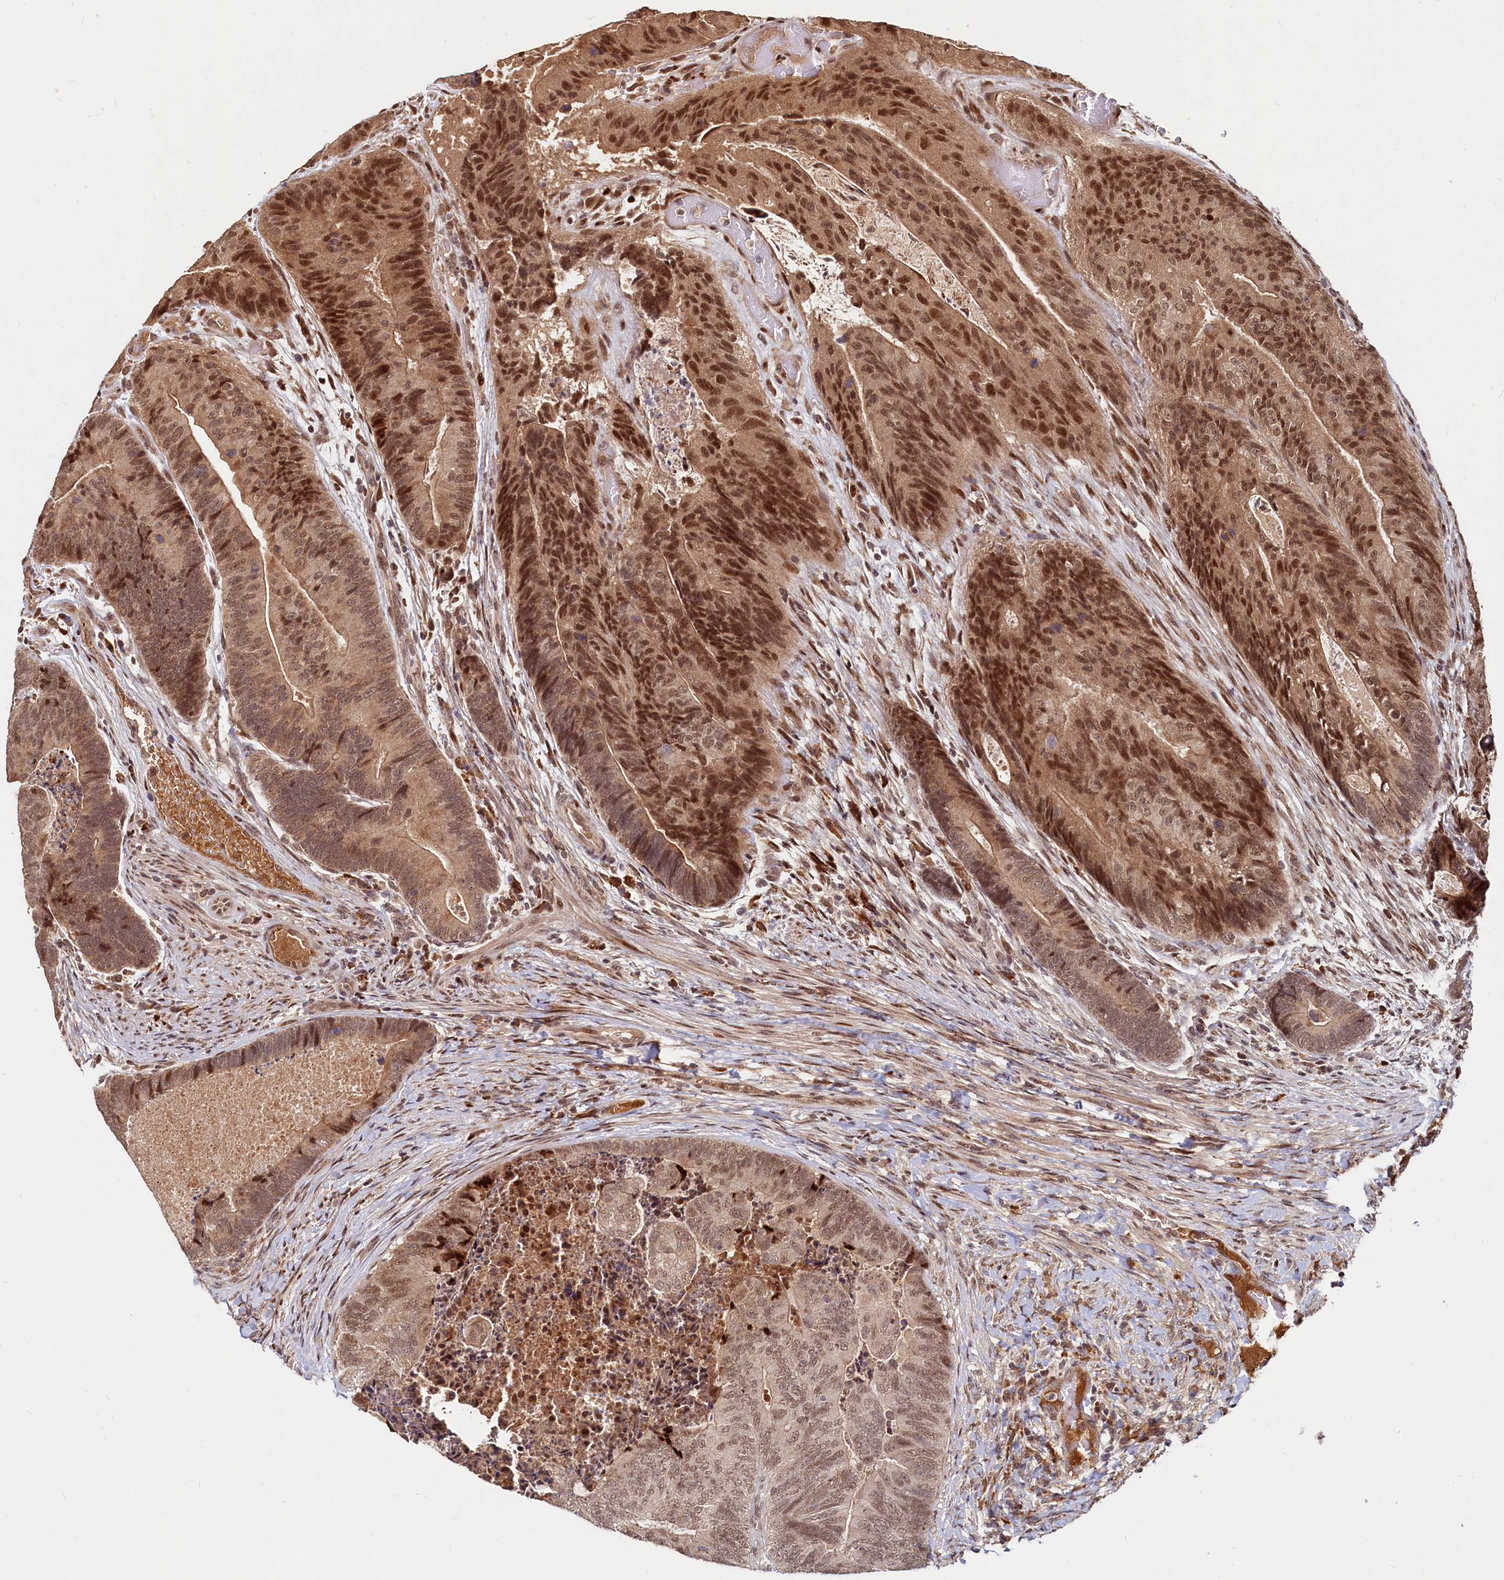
{"staining": {"intensity": "strong", "quantity": ">75%", "location": "nuclear"}, "tissue": "colorectal cancer", "cell_type": "Tumor cells", "image_type": "cancer", "snomed": [{"axis": "morphology", "description": "Adenocarcinoma, NOS"}, {"axis": "topography", "description": "Colon"}], "caption": "There is high levels of strong nuclear staining in tumor cells of colorectal adenocarcinoma, as demonstrated by immunohistochemical staining (brown color).", "gene": "TRAPPC4", "patient": {"sex": "female", "age": 67}}